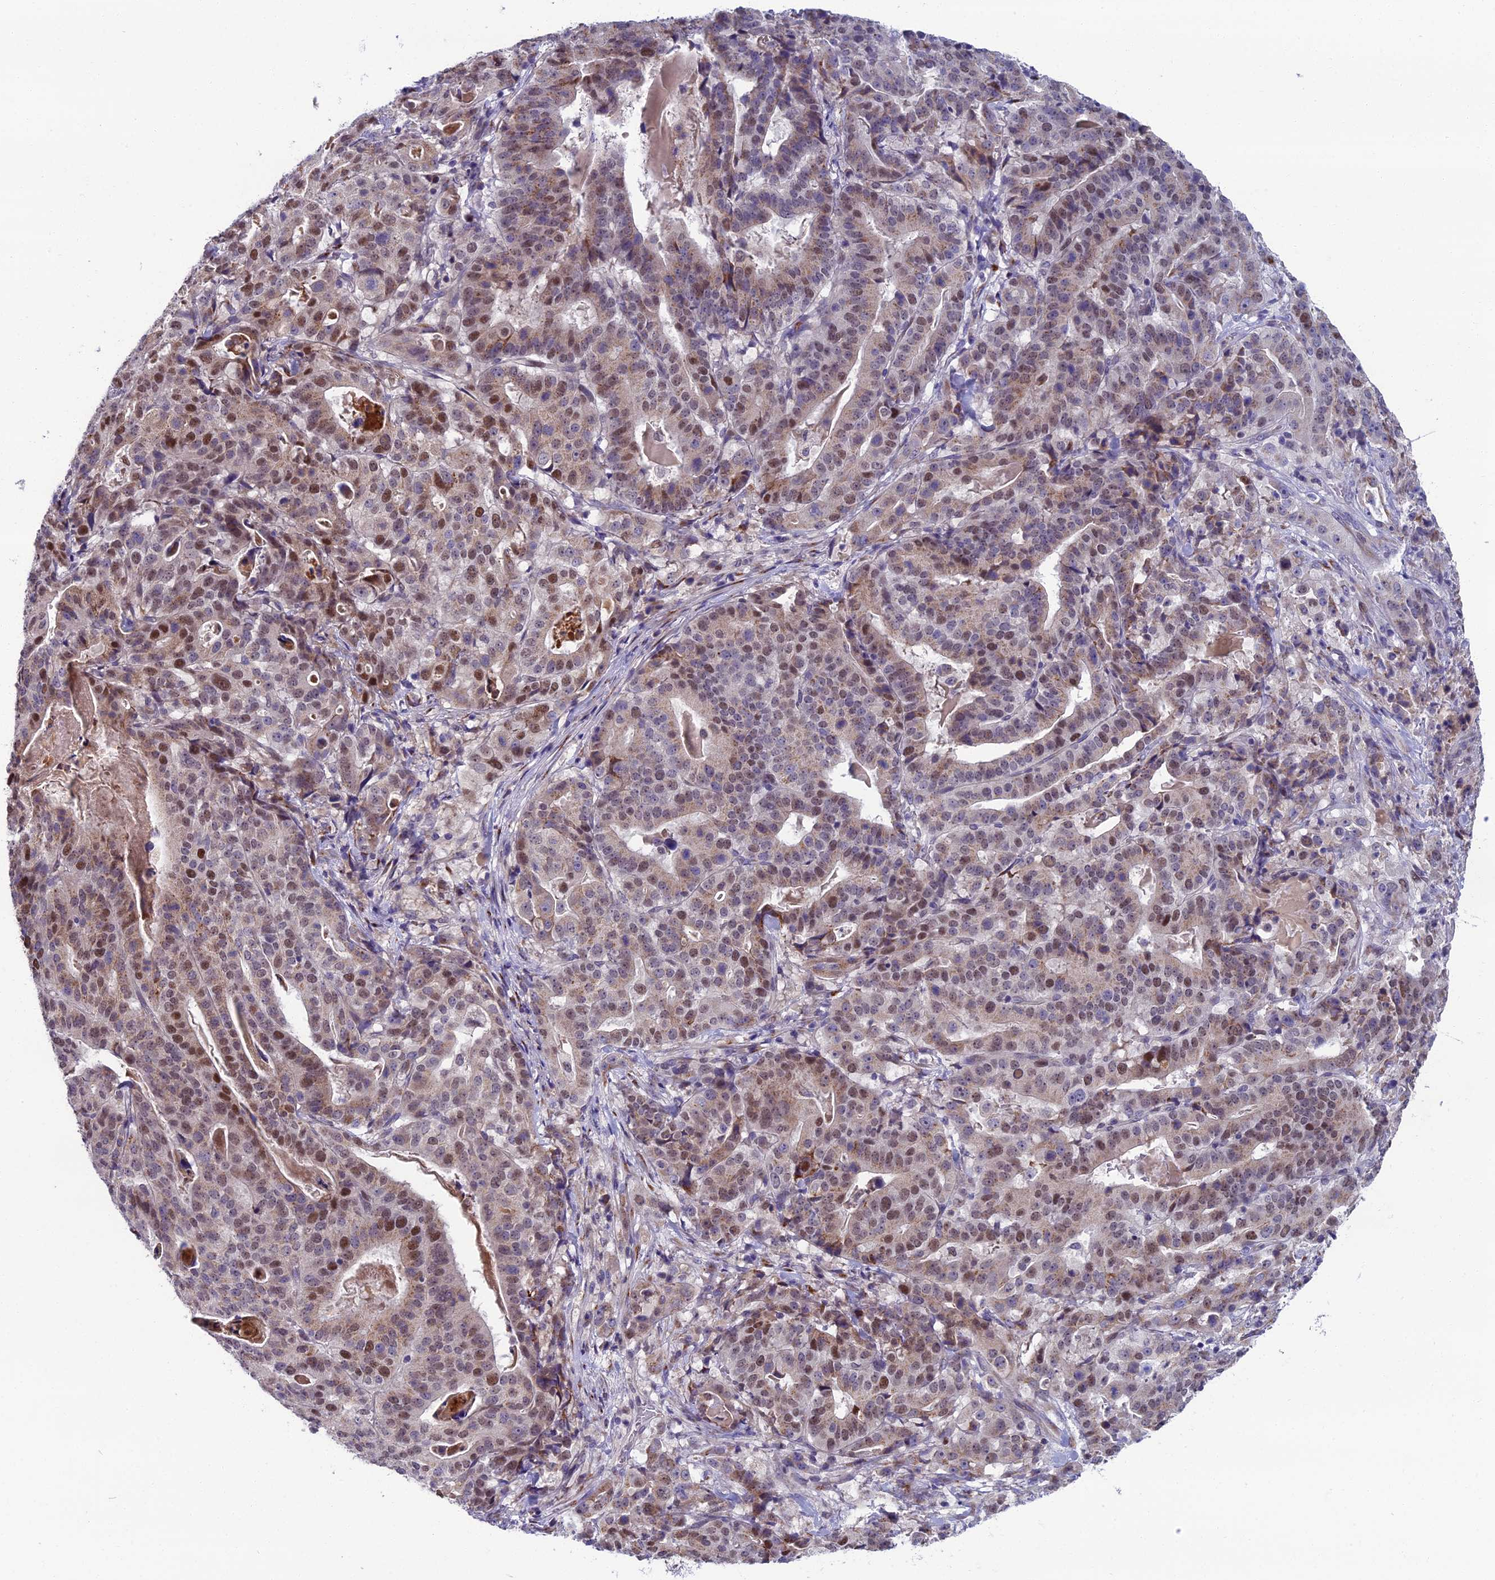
{"staining": {"intensity": "moderate", "quantity": "25%-75%", "location": "nuclear"}, "tissue": "stomach cancer", "cell_type": "Tumor cells", "image_type": "cancer", "snomed": [{"axis": "morphology", "description": "Adenocarcinoma, NOS"}, {"axis": "topography", "description": "Stomach"}], "caption": "Human stomach cancer (adenocarcinoma) stained with a protein marker reveals moderate staining in tumor cells.", "gene": "LIG1", "patient": {"sex": "male", "age": 48}}